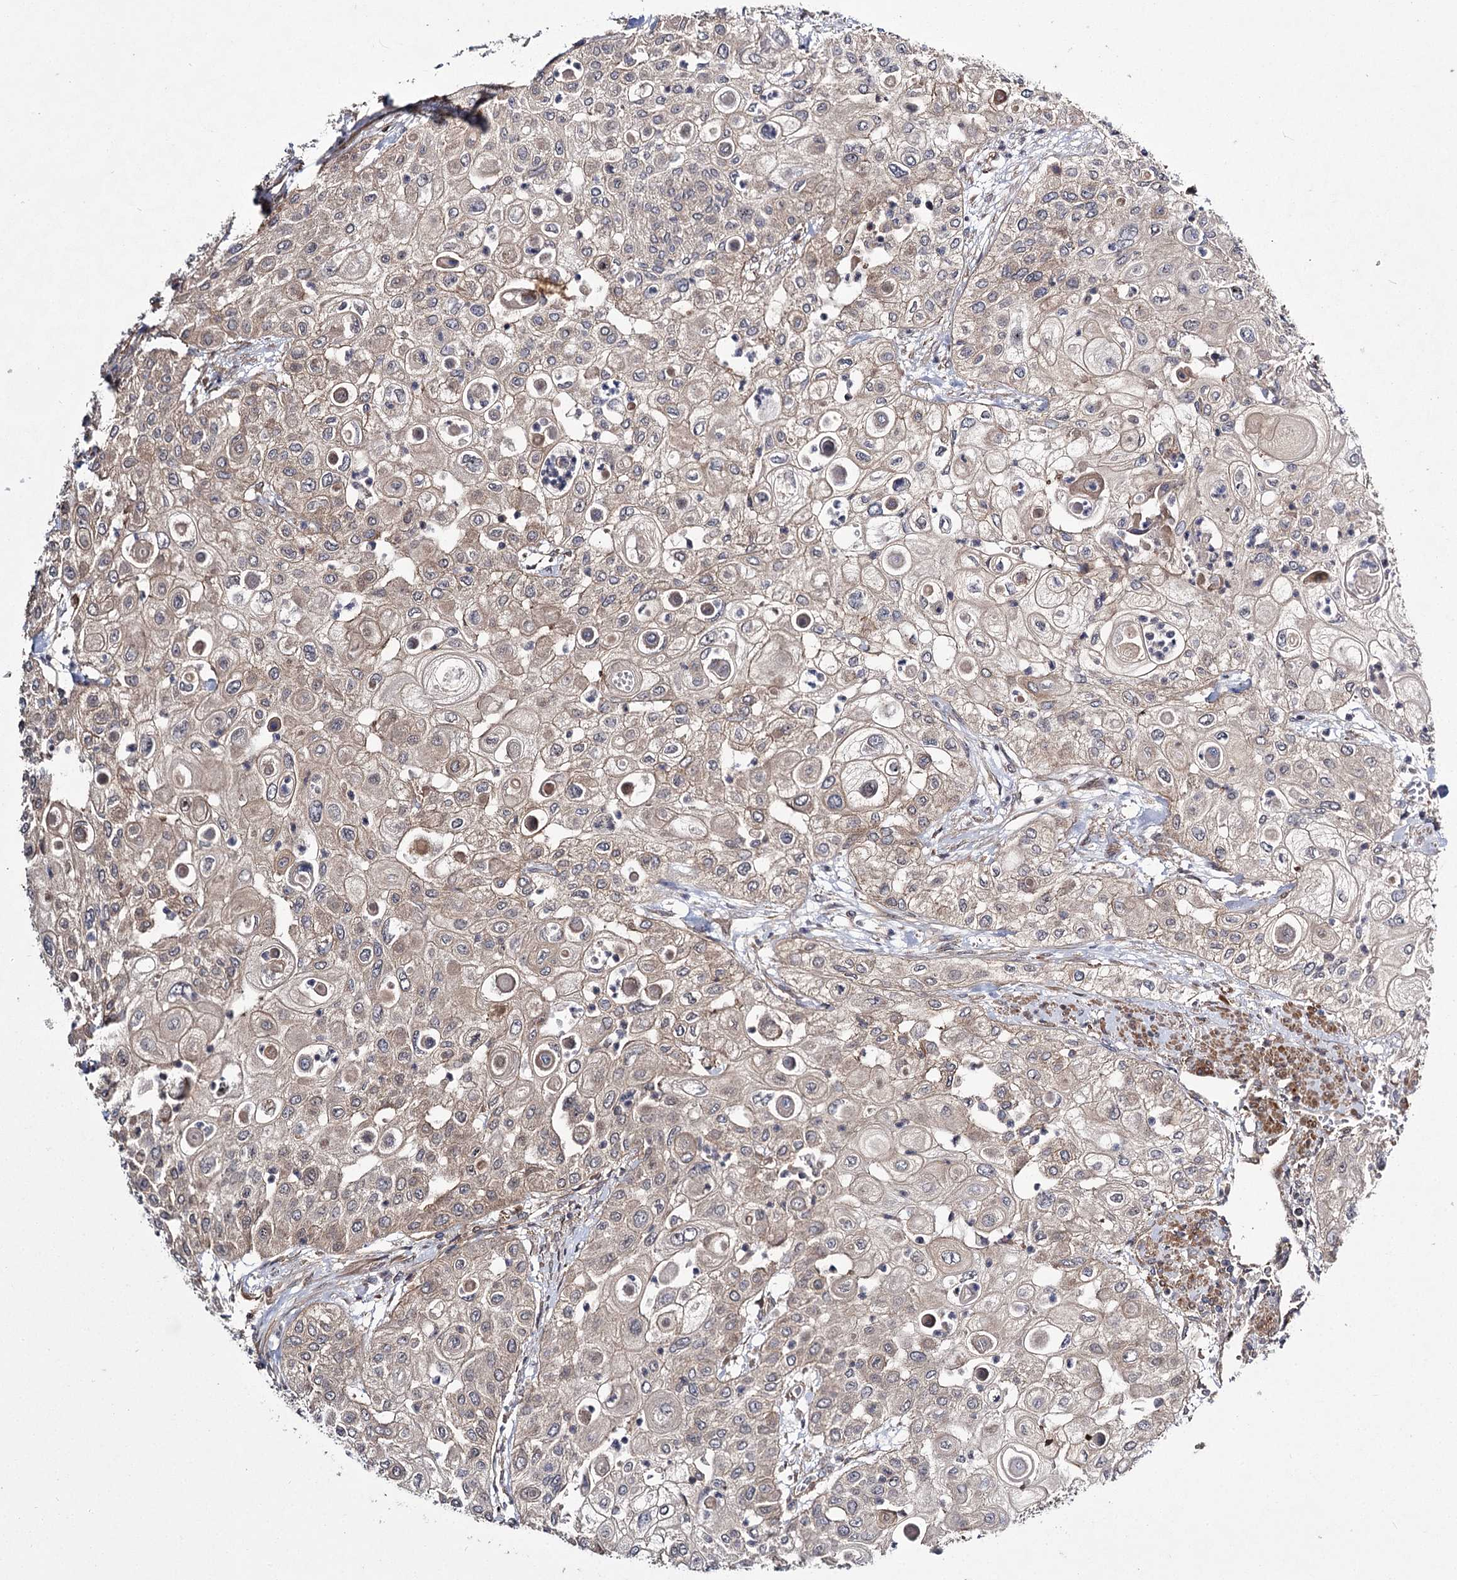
{"staining": {"intensity": "weak", "quantity": ">75%", "location": "cytoplasmic/membranous"}, "tissue": "urothelial cancer", "cell_type": "Tumor cells", "image_type": "cancer", "snomed": [{"axis": "morphology", "description": "Urothelial carcinoma, High grade"}, {"axis": "topography", "description": "Urinary bladder"}], "caption": "Immunohistochemistry of high-grade urothelial carcinoma demonstrates low levels of weak cytoplasmic/membranous expression in approximately >75% of tumor cells.", "gene": "MYO1C", "patient": {"sex": "female", "age": 79}}